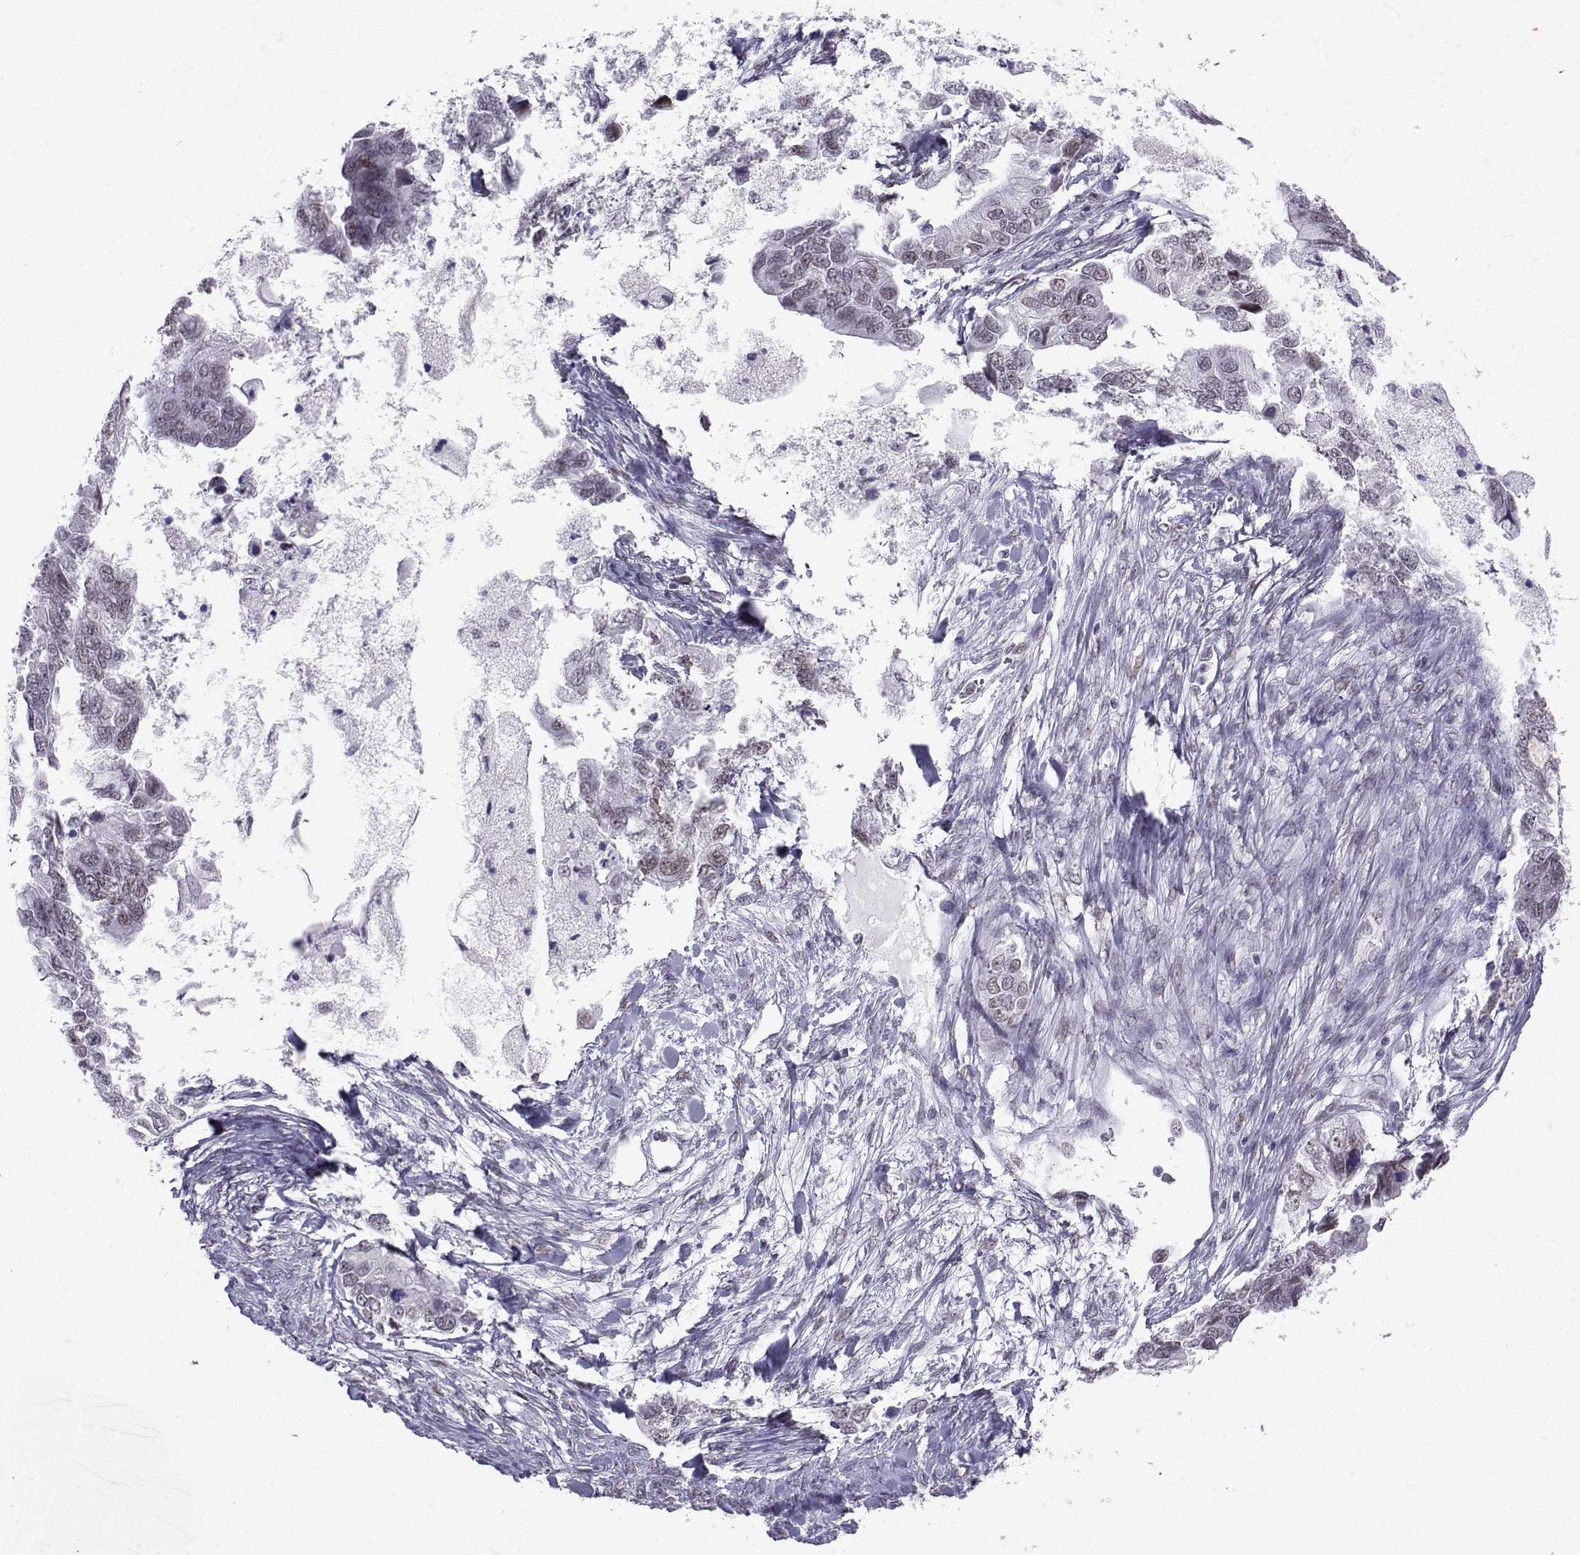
{"staining": {"intensity": "negative", "quantity": "none", "location": "none"}, "tissue": "ovarian cancer", "cell_type": "Tumor cells", "image_type": "cancer", "snomed": [{"axis": "morphology", "description": "Cystadenocarcinoma, mucinous, NOS"}, {"axis": "topography", "description": "Ovary"}], "caption": "This is an immunohistochemistry (IHC) histopathology image of human ovarian cancer (mucinous cystadenocarcinoma). There is no positivity in tumor cells.", "gene": "LORICRIN", "patient": {"sex": "female", "age": 76}}